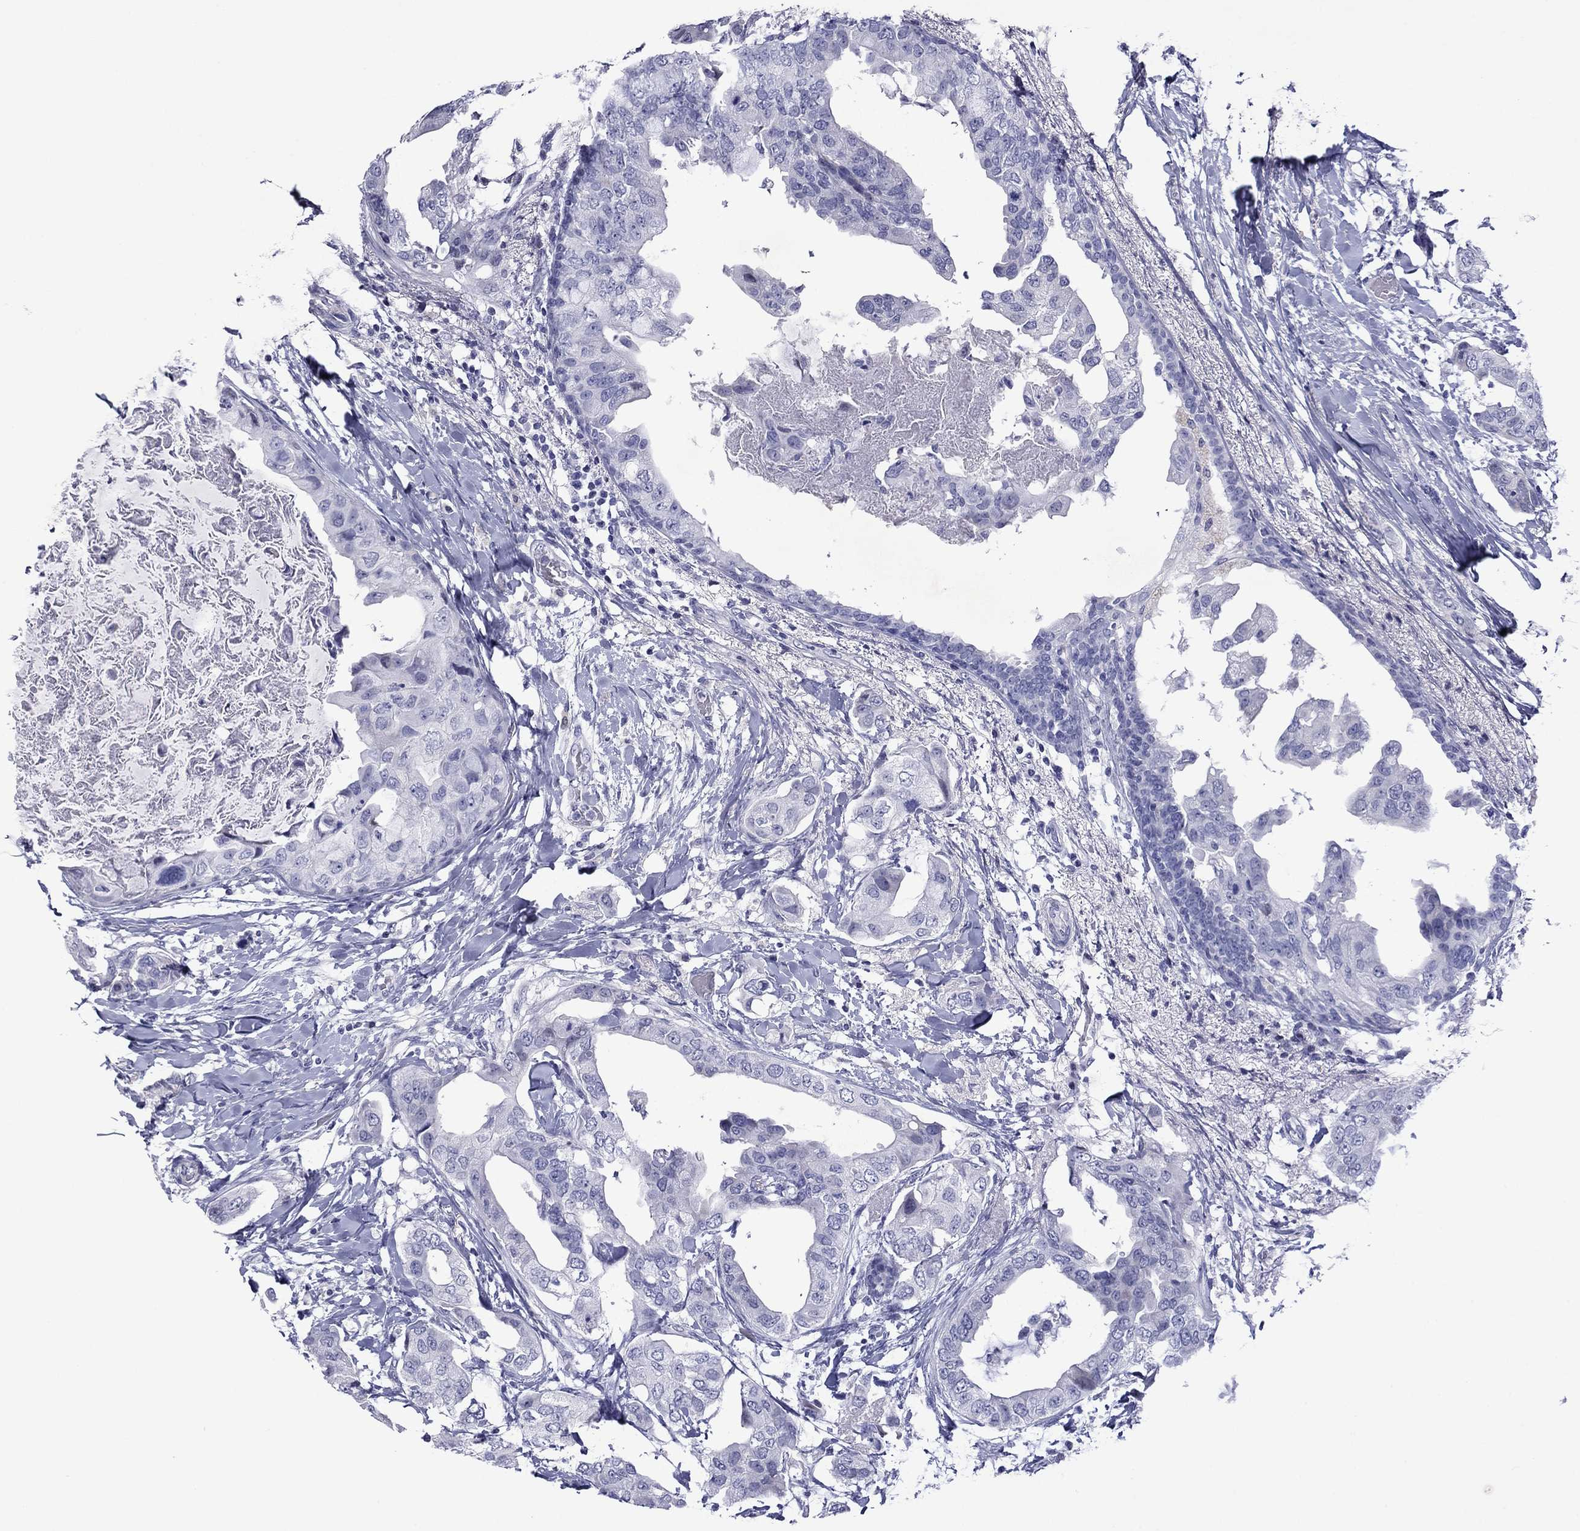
{"staining": {"intensity": "negative", "quantity": "none", "location": "none"}, "tissue": "breast cancer", "cell_type": "Tumor cells", "image_type": "cancer", "snomed": [{"axis": "morphology", "description": "Normal tissue, NOS"}, {"axis": "morphology", "description": "Duct carcinoma"}, {"axis": "topography", "description": "Breast"}], "caption": "IHC of human infiltrating ductal carcinoma (breast) displays no expression in tumor cells.", "gene": "PIWIL1", "patient": {"sex": "female", "age": 40}}